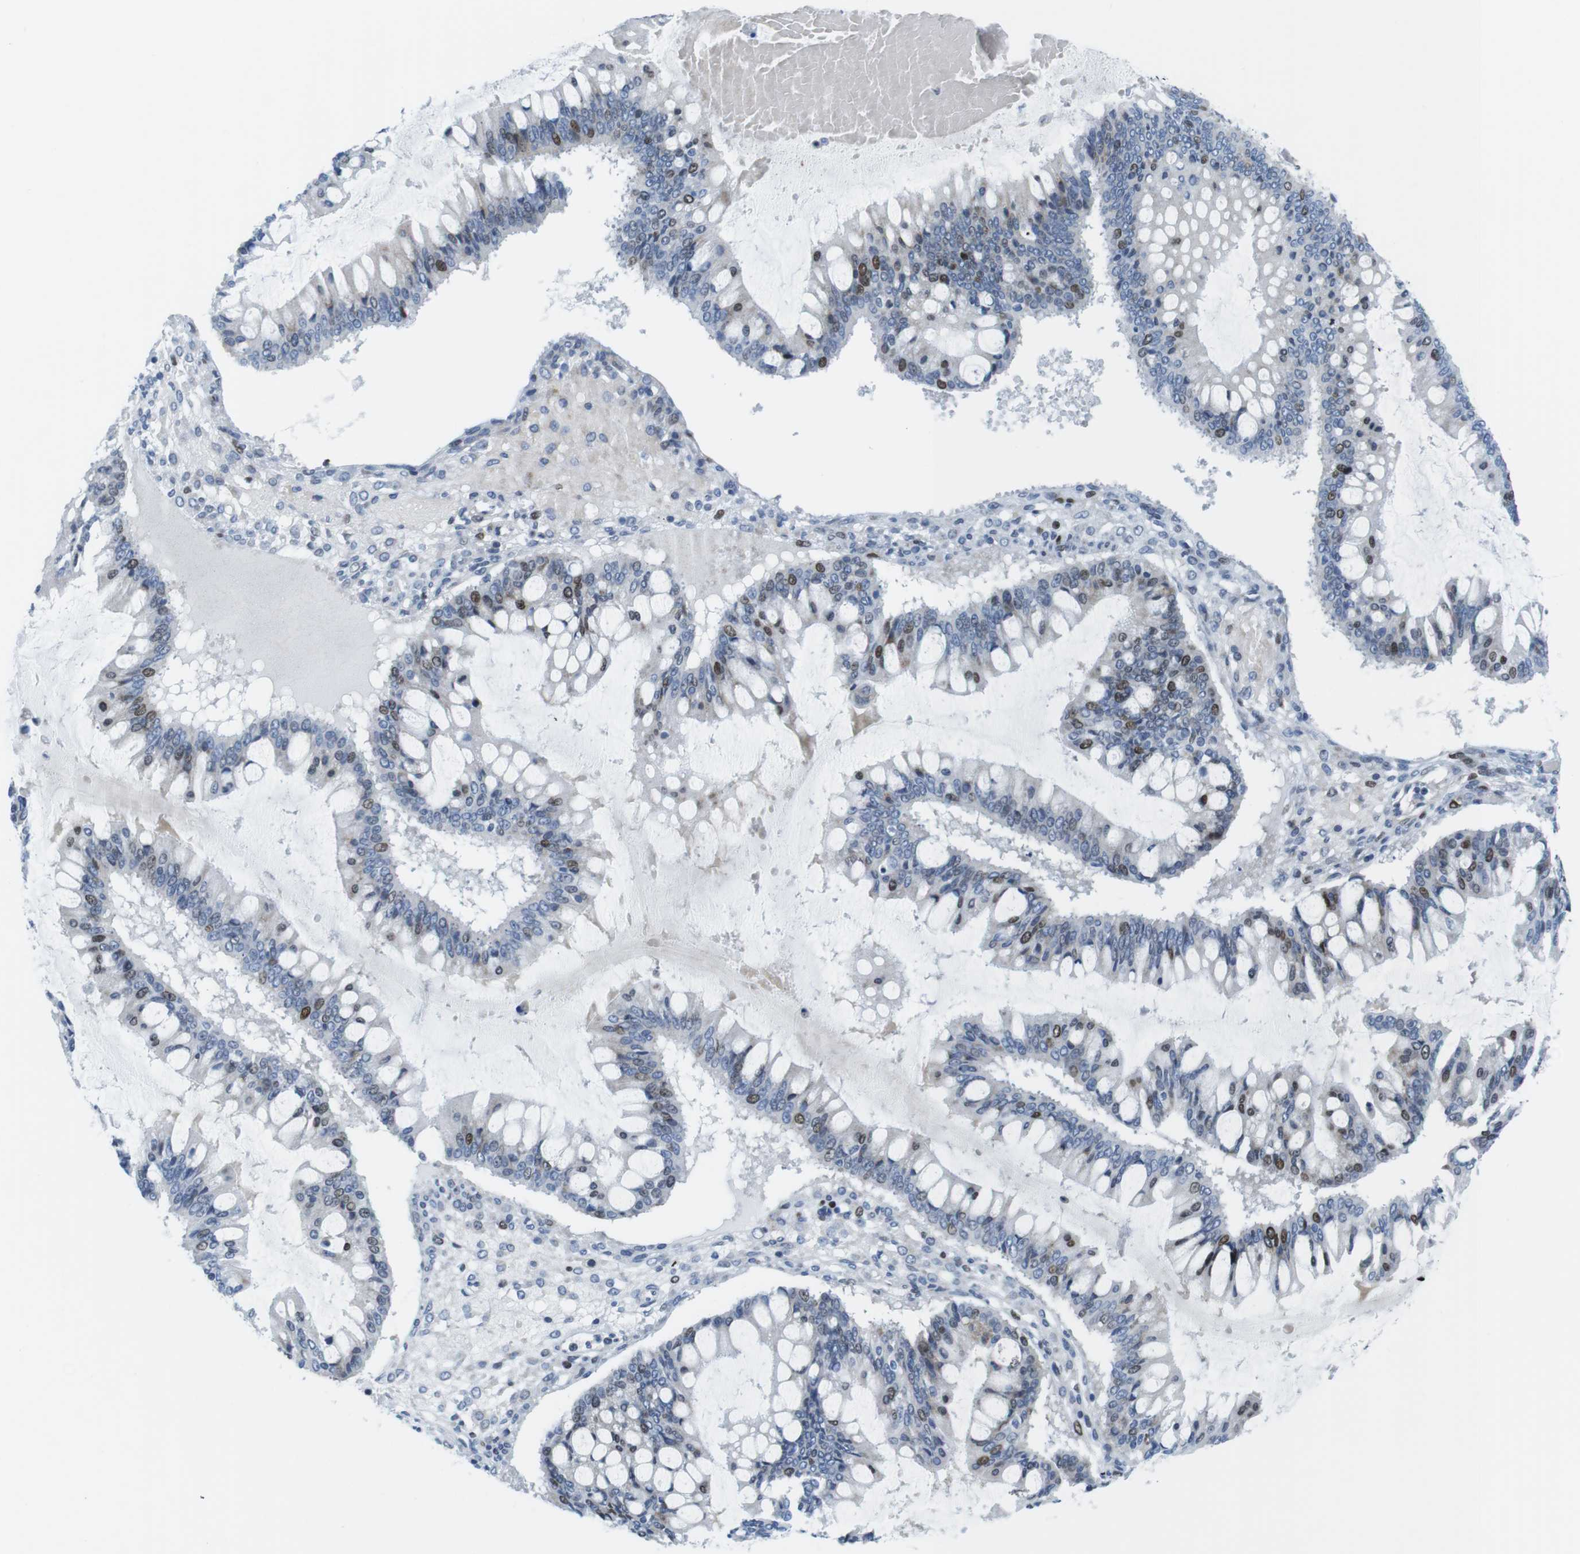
{"staining": {"intensity": "strong", "quantity": "<25%", "location": "nuclear"}, "tissue": "ovarian cancer", "cell_type": "Tumor cells", "image_type": "cancer", "snomed": [{"axis": "morphology", "description": "Cystadenocarcinoma, mucinous, NOS"}, {"axis": "topography", "description": "Ovary"}], "caption": "Ovarian mucinous cystadenocarcinoma stained for a protein (brown) exhibits strong nuclear positive expression in about <25% of tumor cells.", "gene": "CHAF1A", "patient": {"sex": "female", "age": 73}}